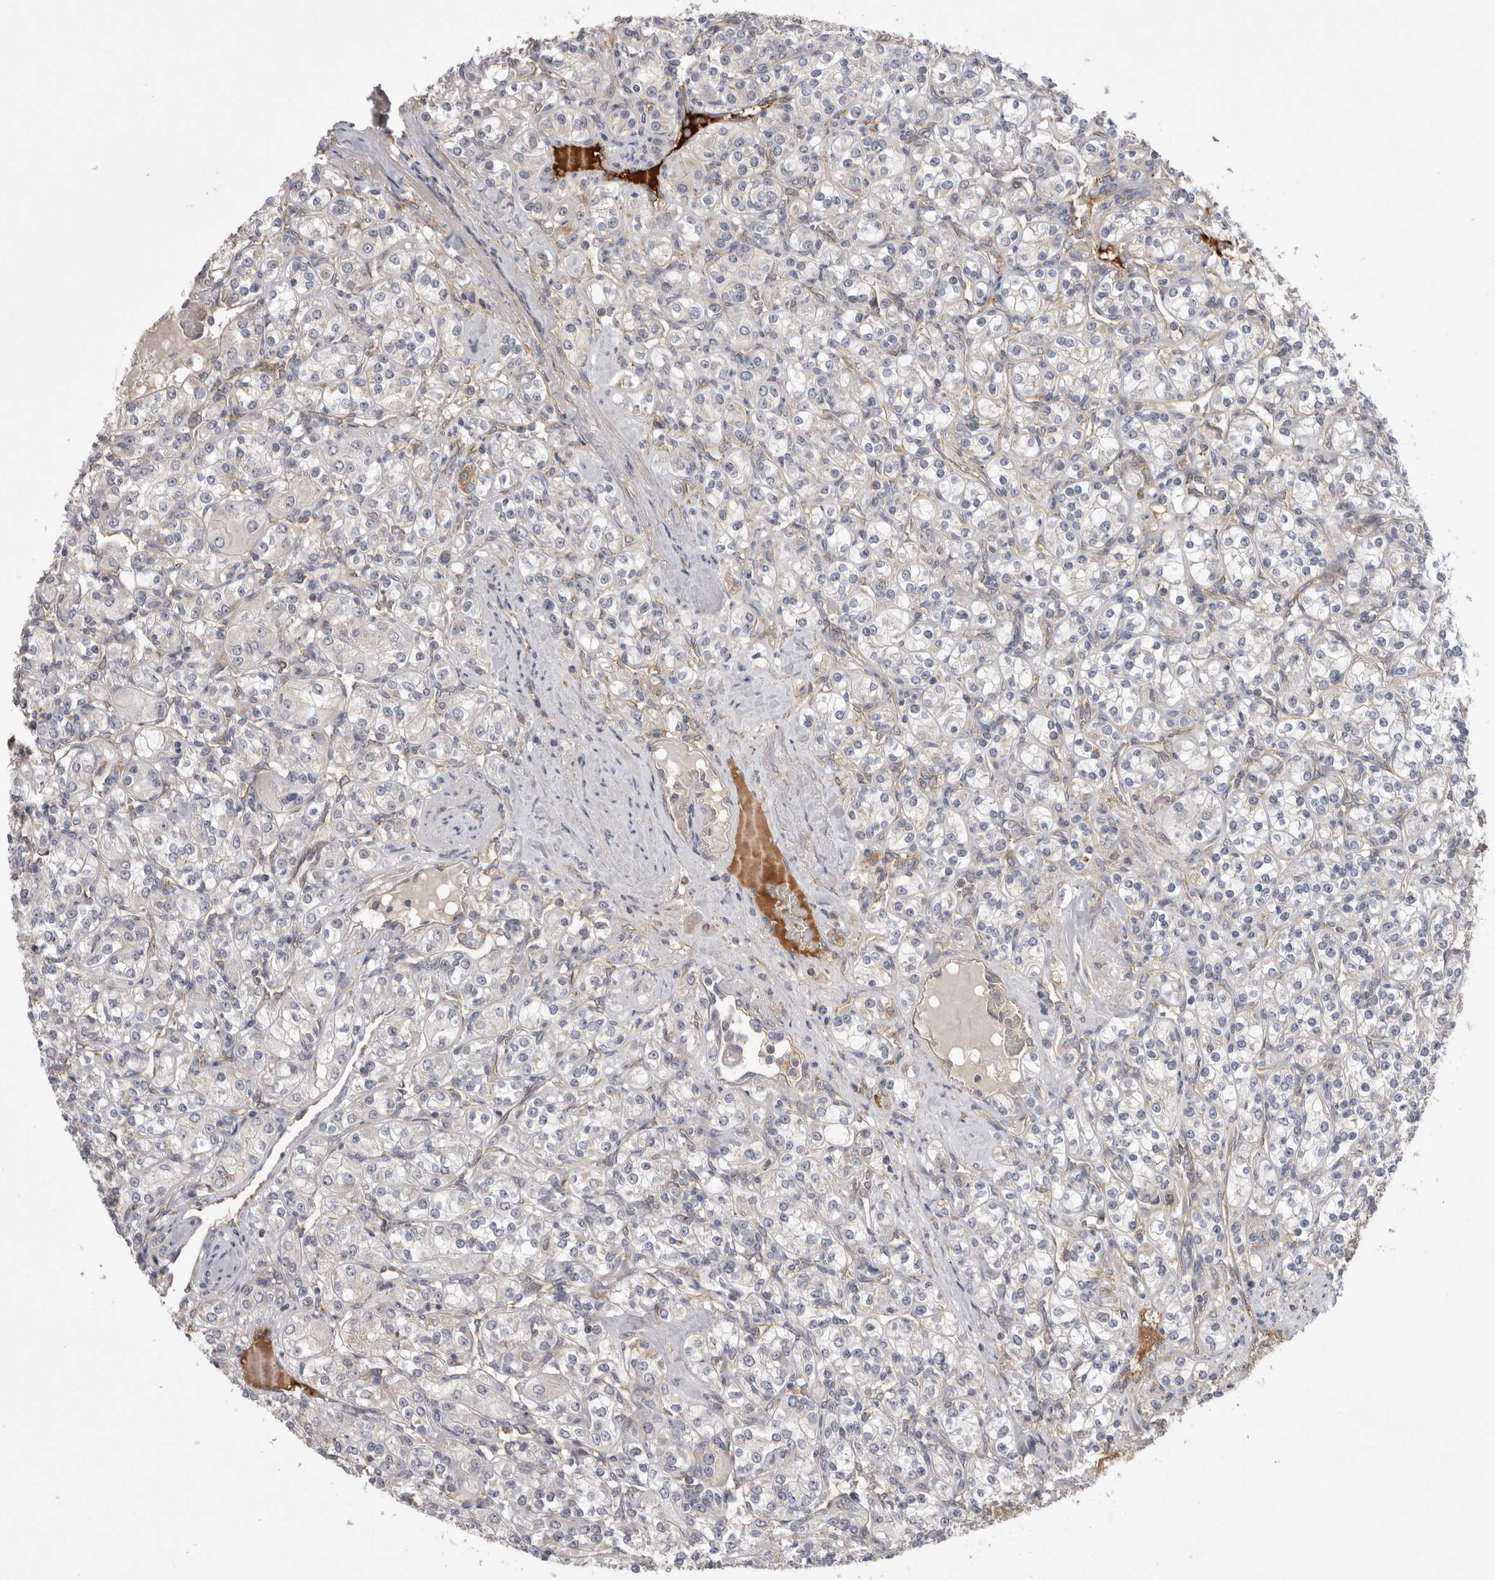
{"staining": {"intensity": "negative", "quantity": "none", "location": "none"}, "tissue": "renal cancer", "cell_type": "Tumor cells", "image_type": "cancer", "snomed": [{"axis": "morphology", "description": "Adenocarcinoma, NOS"}, {"axis": "topography", "description": "Kidney"}], "caption": "The image displays no staining of tumor cells in renal cancer.", "gene": "DARS2", "patient": {"sex": "male", "age": 77}}